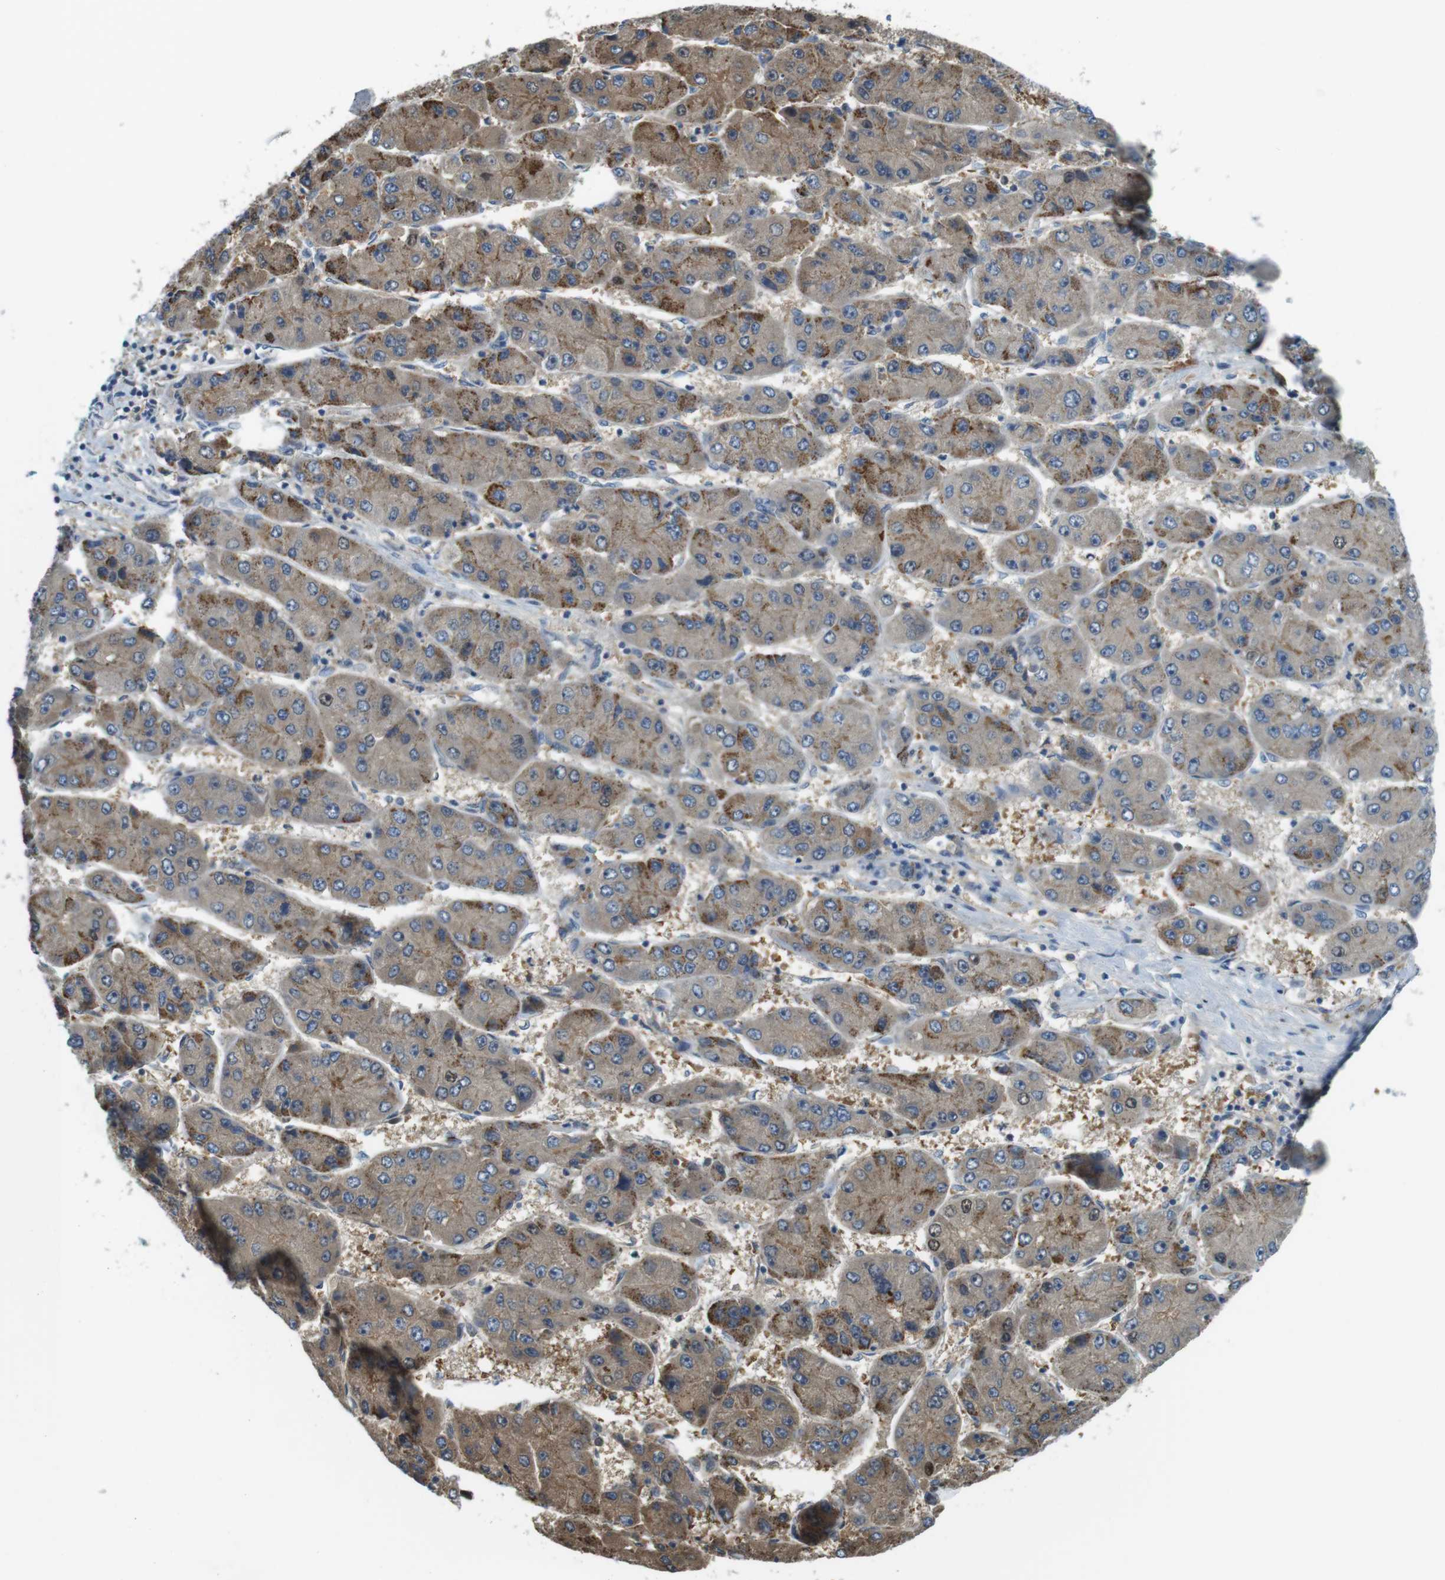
{"staining": {"intensity": "moderate", "quantity": "25%-75%", "location": "cytoplasmic/membranous"}, "tissue": "liver cancer", "cell_type": "Tumor cells", "image_type": "cancer", "snomed": [{"axis": "morphology", "description": "Carcinoma, Hepatocellular, NOS"}, {"axis": "topography", "description": "Liver"}], "caption": "Protein positivity by immunohistochemistry (IHC) reveals moderate cytoplasmic/membranous positivity in approximately 25%-75% of tumor cells in liver cancer. The protein of interest is stained brown, and the nuclei are stained in blue (DAB IHC with brightfield microscopy, high magnification).", "gene": "LRRC3B", "patient": {"sex": "female", "age": 61}}